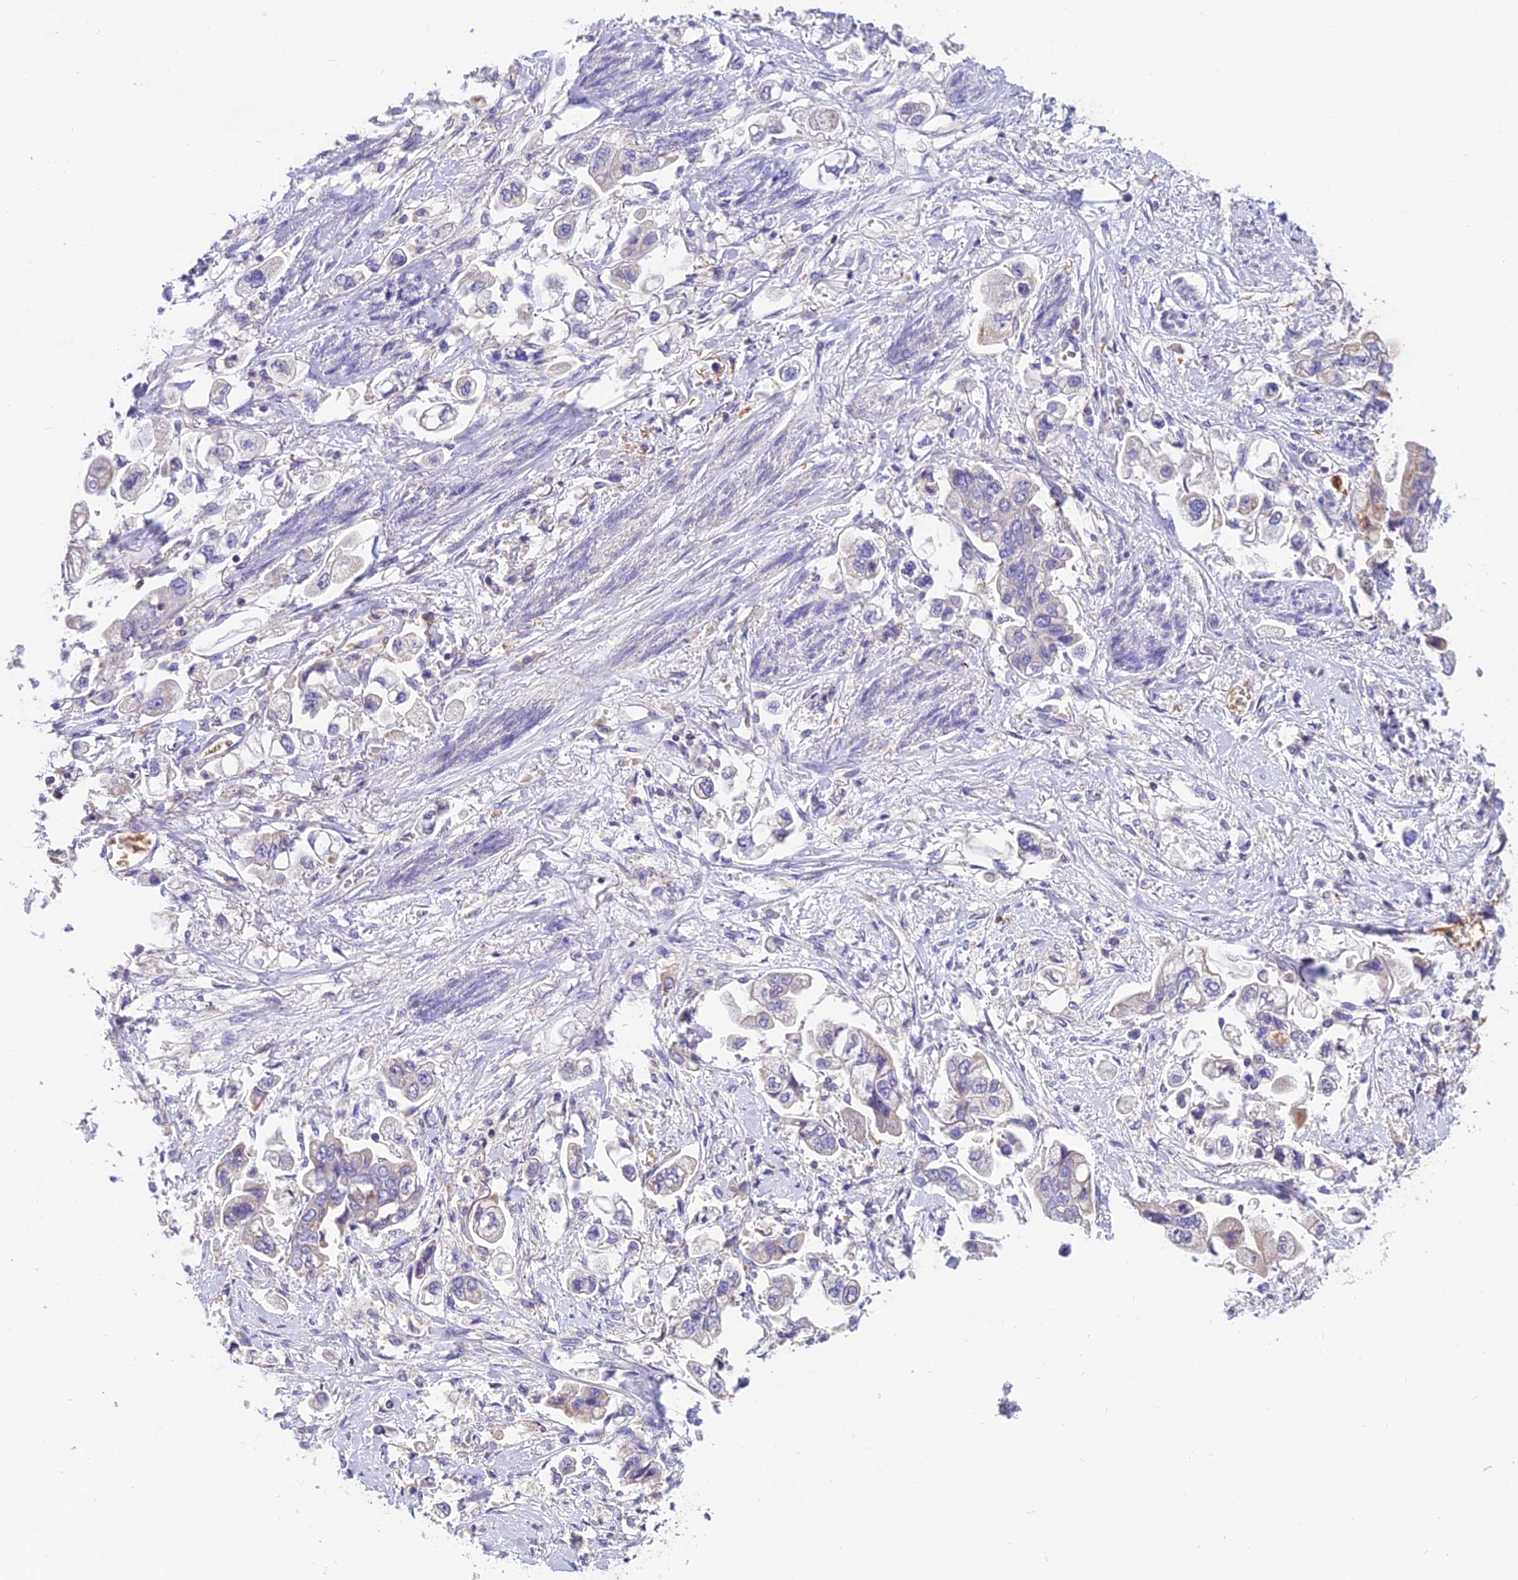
{"staining": {"intensity": "weak", "quantity": "<25%", "location": "cytoplasmic/membranous"}, "tissue": "stomach cancer", "cell_type": "Tumor cells", "image_type": "cancer", "snomed": [{"axis": "morphology", "description": "Adenocarcinoma, NOS"}, {"axis": "topography", "description": "Stomach"}], "caption": "This is an immunohistochemistry micrograph of human adenocarcinoma (stomach). There is no expression in tumor cells.", "gene": "LPXN", "patient": {"sex": "male", "age": 62}}